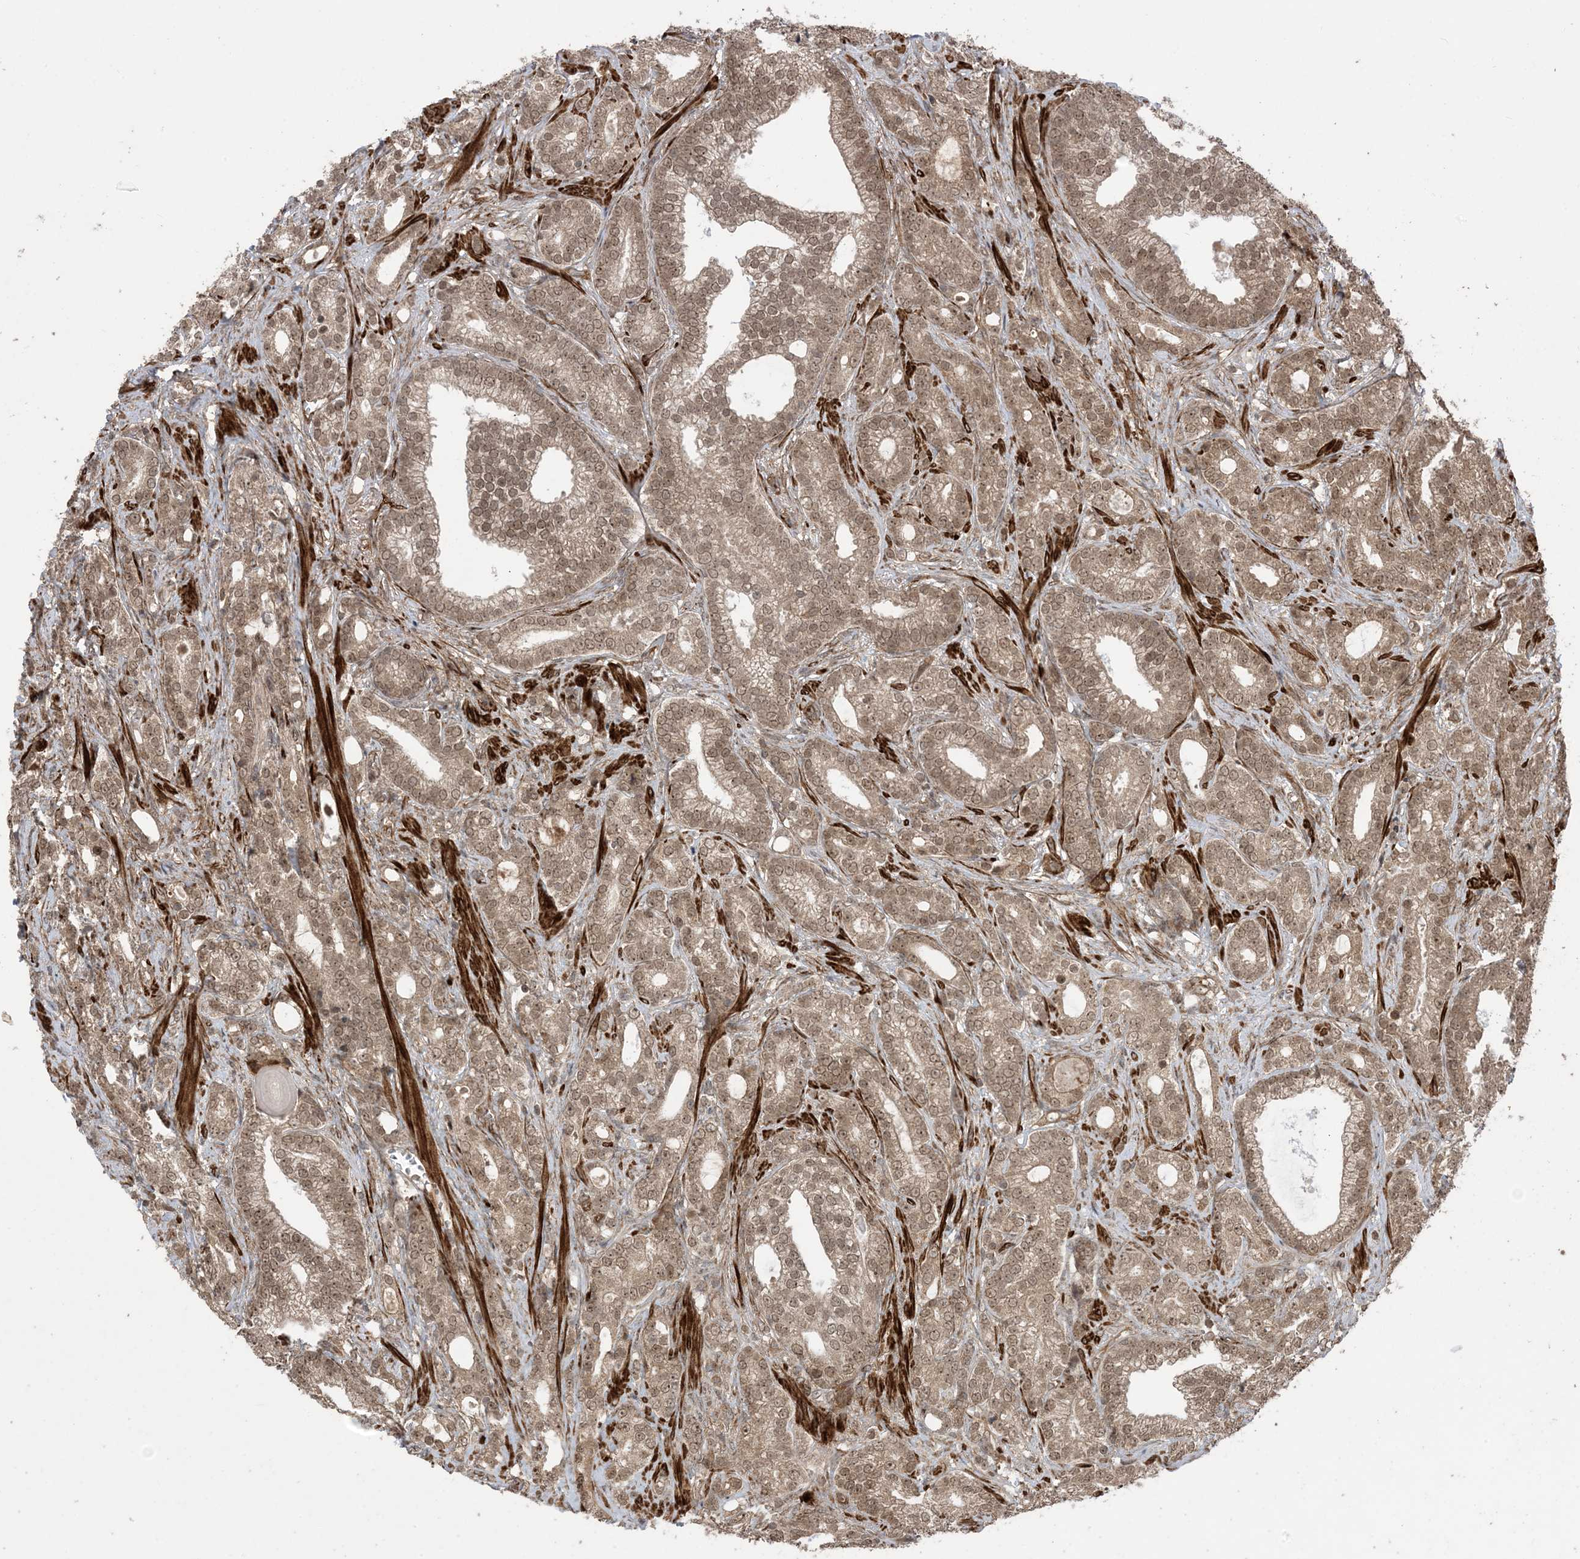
{"staining": {"intensity": "moderate", "quantity": ">75%", "location": "cytoplasmic/membranous,nuclear"}, "tissue": "prostate cancer", "cell_type": "Tumor cells", "image_type": "cancer", "snomed": [{"axis": "morphology", "description": "Adenocarcinoma, High grade"}, {"axis": "topography", "description": "Prostate and seminal vesicle, NOS"}], "caption": "IHC (DAB (3,3'-diaminobenzidine)) staining of human prostate cancer shows moderate cytoplasmic/membranous and nuclear protein staining in approximately >75% of tumor cells.", "gene": "ZNF511", "patient": {"sex": "male", "age": 67}}